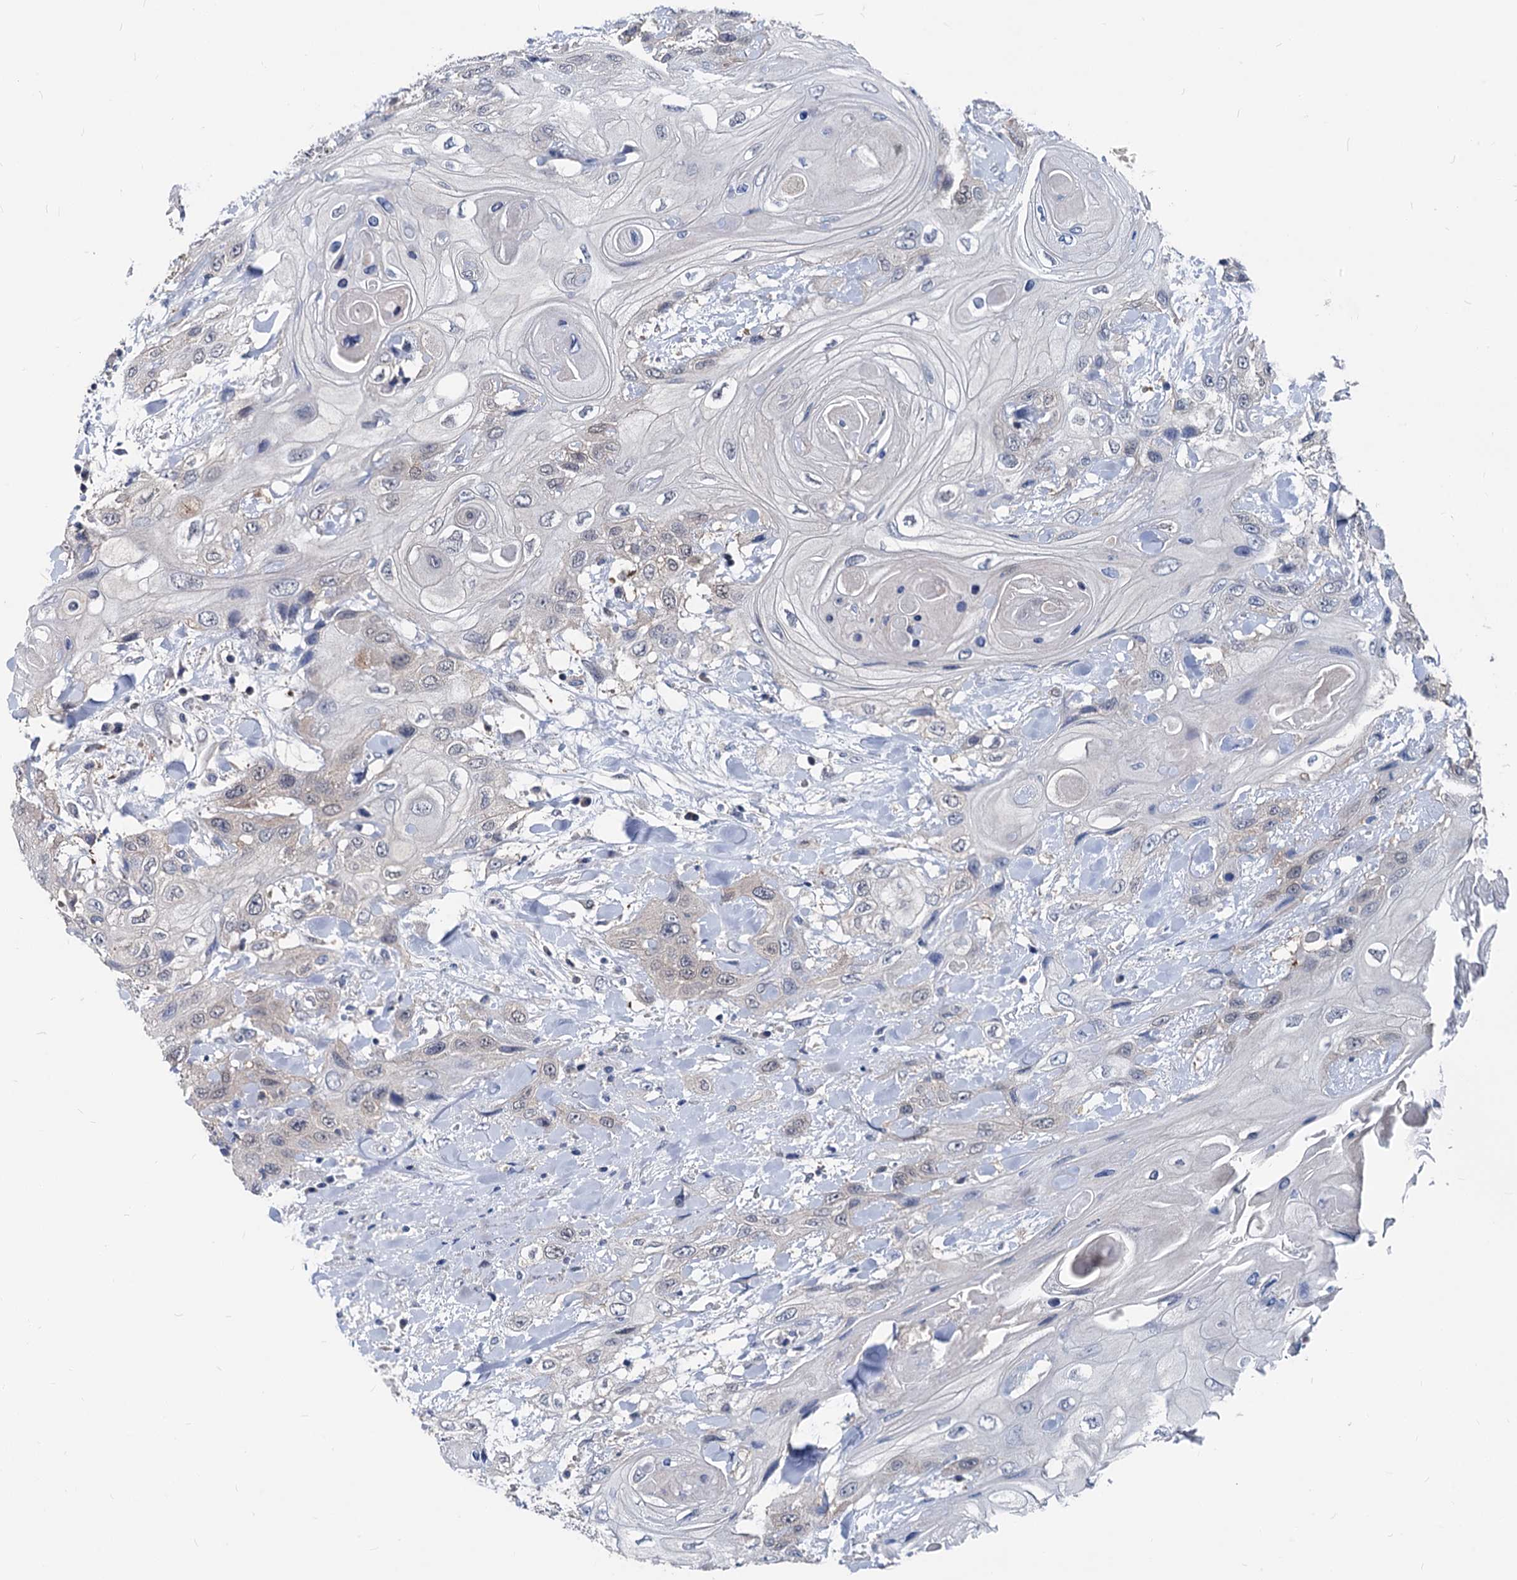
{"staining": {"intensity": "weak", "quantity": "<25%", "location": "cytoplasmic/membranous"}, "tissue": "head and neck cancer", "cell_type": "Tumor cells", "image_type": "cancer", "snomed": [{"axis": "morphology", "description": "Squamous cell carcinoma, NOS"}, {"axis": "topography", "description": "Head-Neck"}], "caption": "Immunohistochemistry micrograph of neoplastic tissue: squamous cell carcinoma (head and neck) stained with DAB (3,3'-diaminobenzidine) demonstrates no significant protein staining in tumor cells. (DAB immunohistochemistry, high magnification).", "gene": "GLO1", "patient": {"sex": "female", "age": 43}}